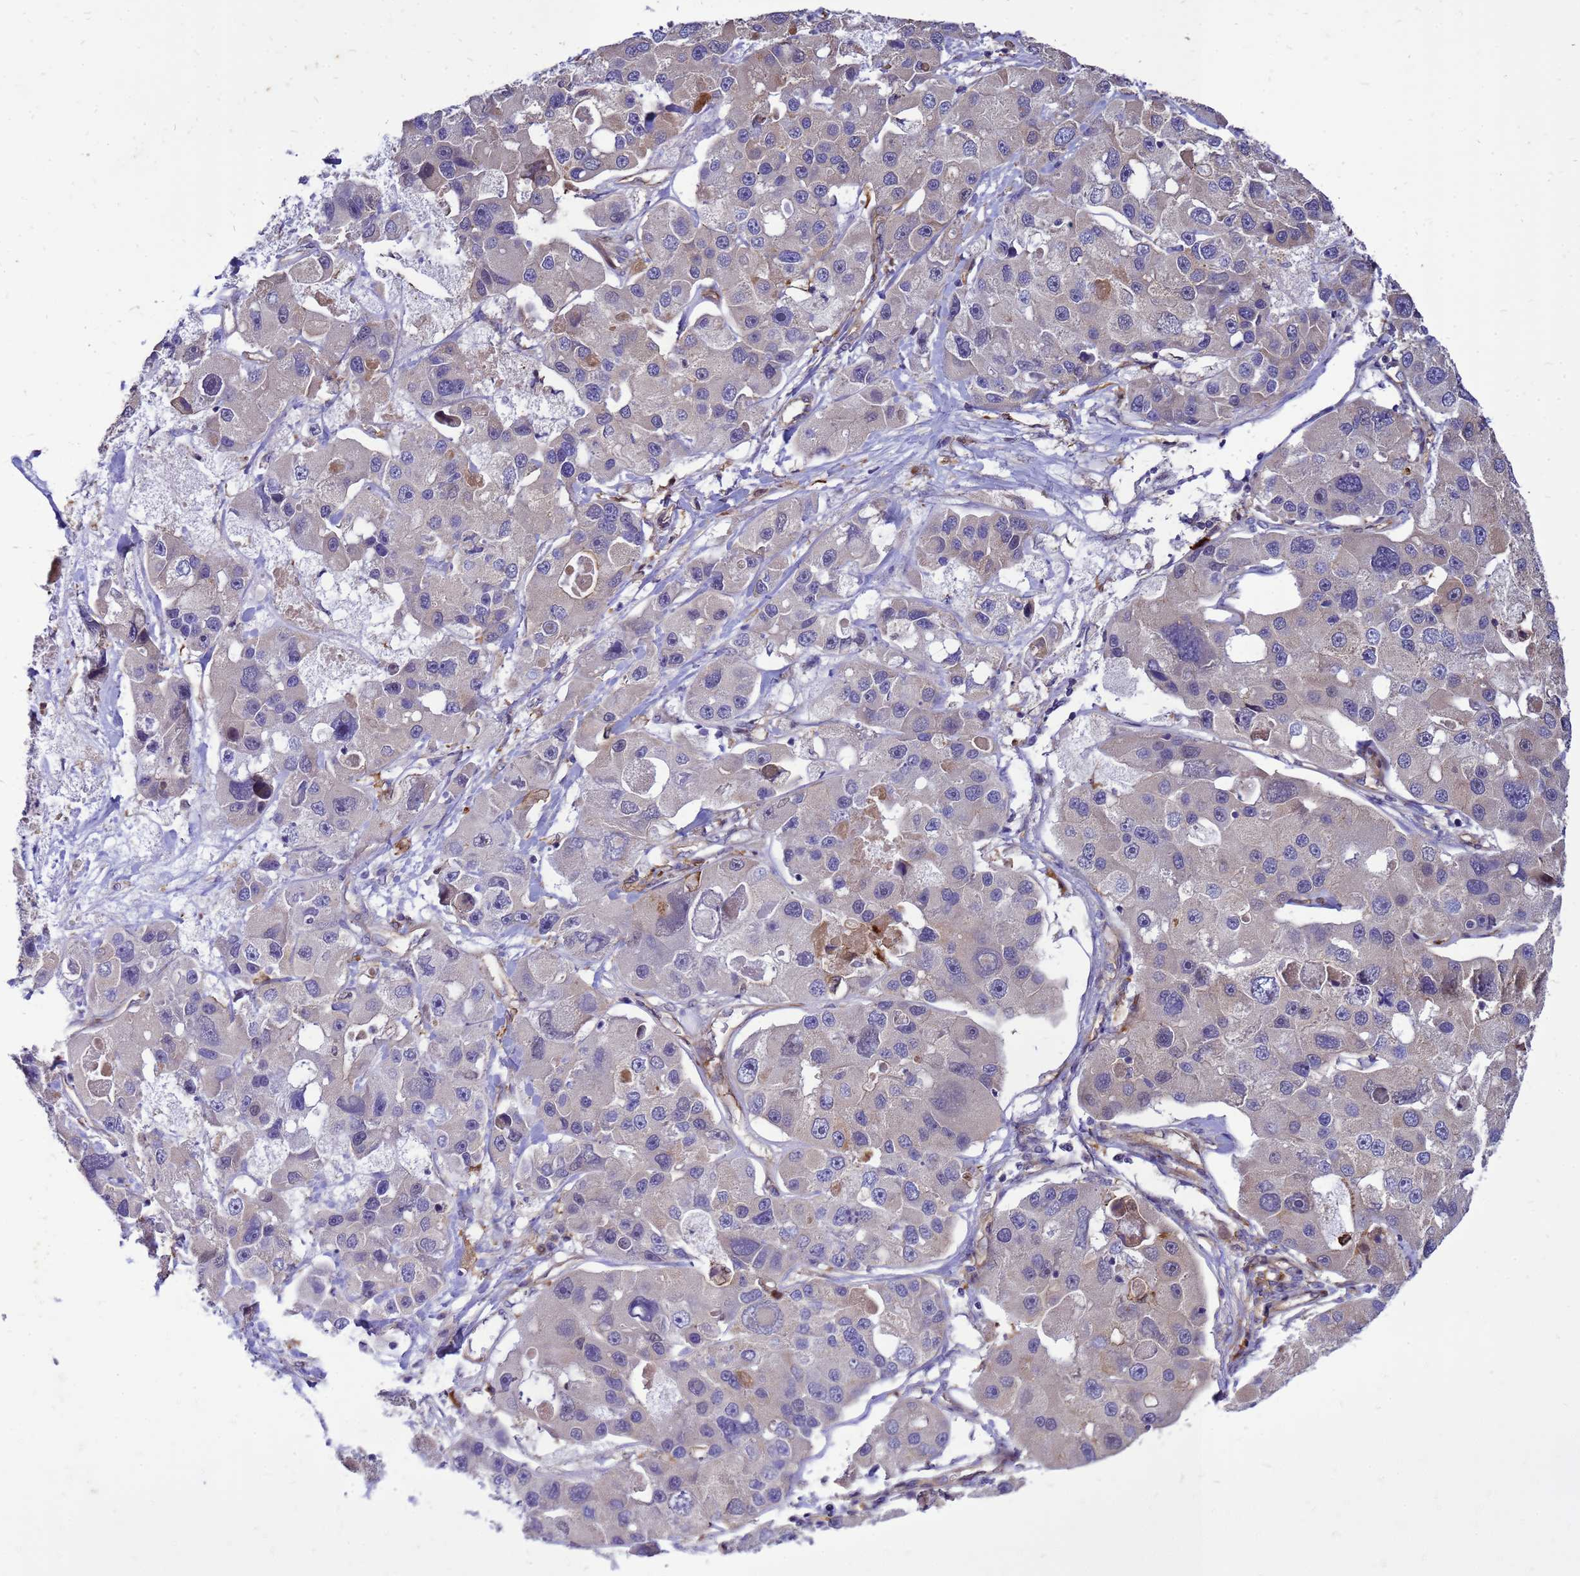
{"staining": {"intensity": "negative", "quantity": "none", "location": "none"}, "tissue": "lung cancer", "cell_type": "Tumor cells", "image_type": "cancer", "snomed": [{"axis": "morphology", "description": "Adenocarcinoma, NOS"}, {"axis": "topography", "description": "Lung"}], "caption": "Immunohistochemistry (IHC) of human lung adenocarcinoma reveals no staining in tumor cells. (Stains: DAB (3,3'-diaminobenzidine) immunohistochemistry (IHC) with hematoxylin counter stain, Microscopy: brightfield microscopy at high magnification).", "gene": "RNF215", "patient": {"sex": "female", "age": 54}}